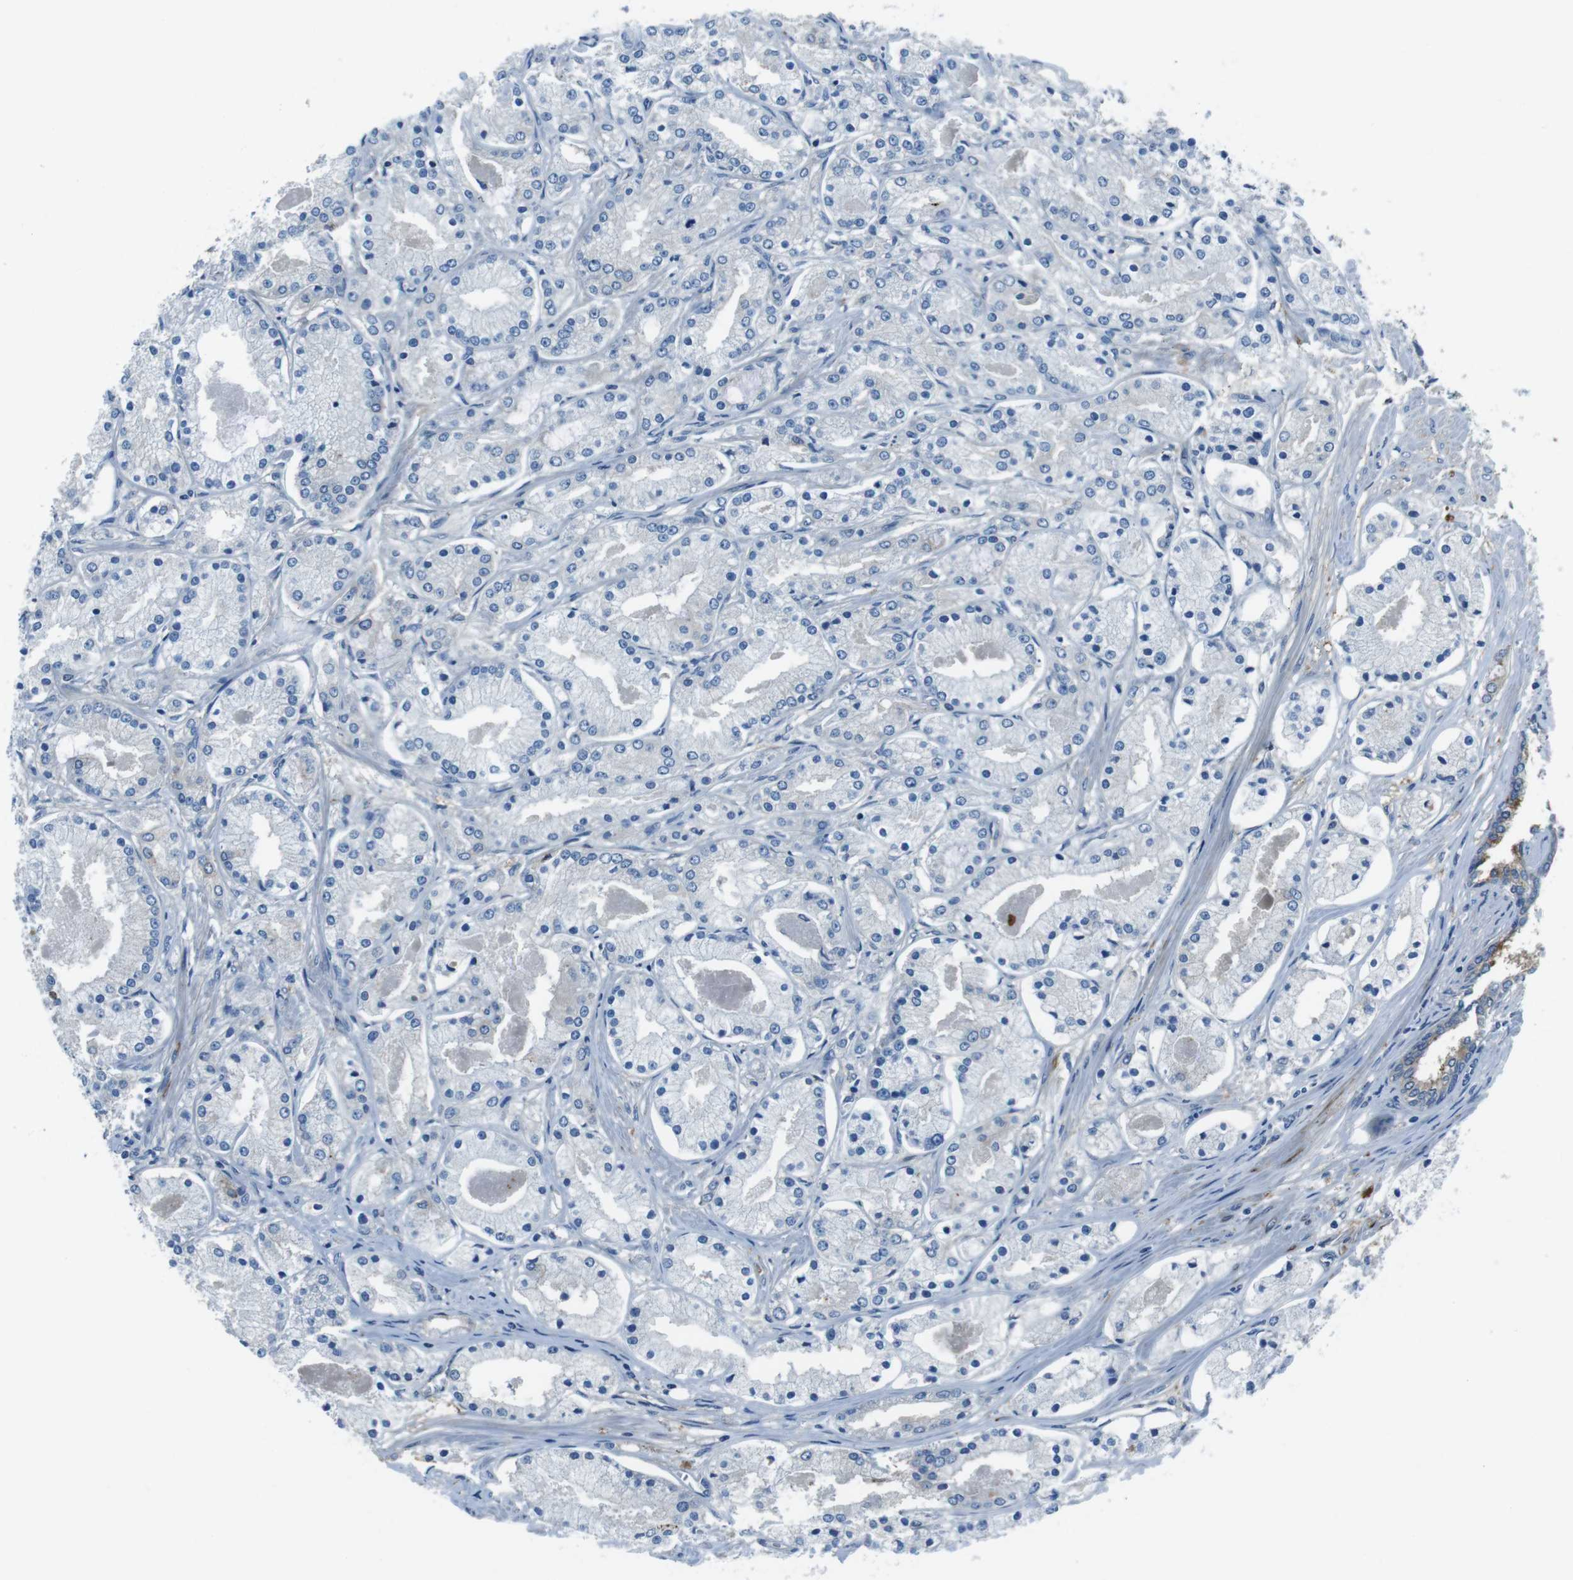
{"staining": {"intensity": "negative", "quantity": "none", "location": "none"}, "tissue": "prostate cancer", "cell_type": "Tumor cells", "image_type": "cancer", "snomed": [{"axis": "morphology", "description": "Adenocarcinoma, High grade"}, {"axis": "topography", "description": "Prostate"}], "caption": "Human prostate adenocarcinoma (high-grade) stained for a protein using immunohistochemistry (IHC) reveals no staining in tumor cells.", "gene": "TULP3", "patient": {"sex": "male", "age": 66}}